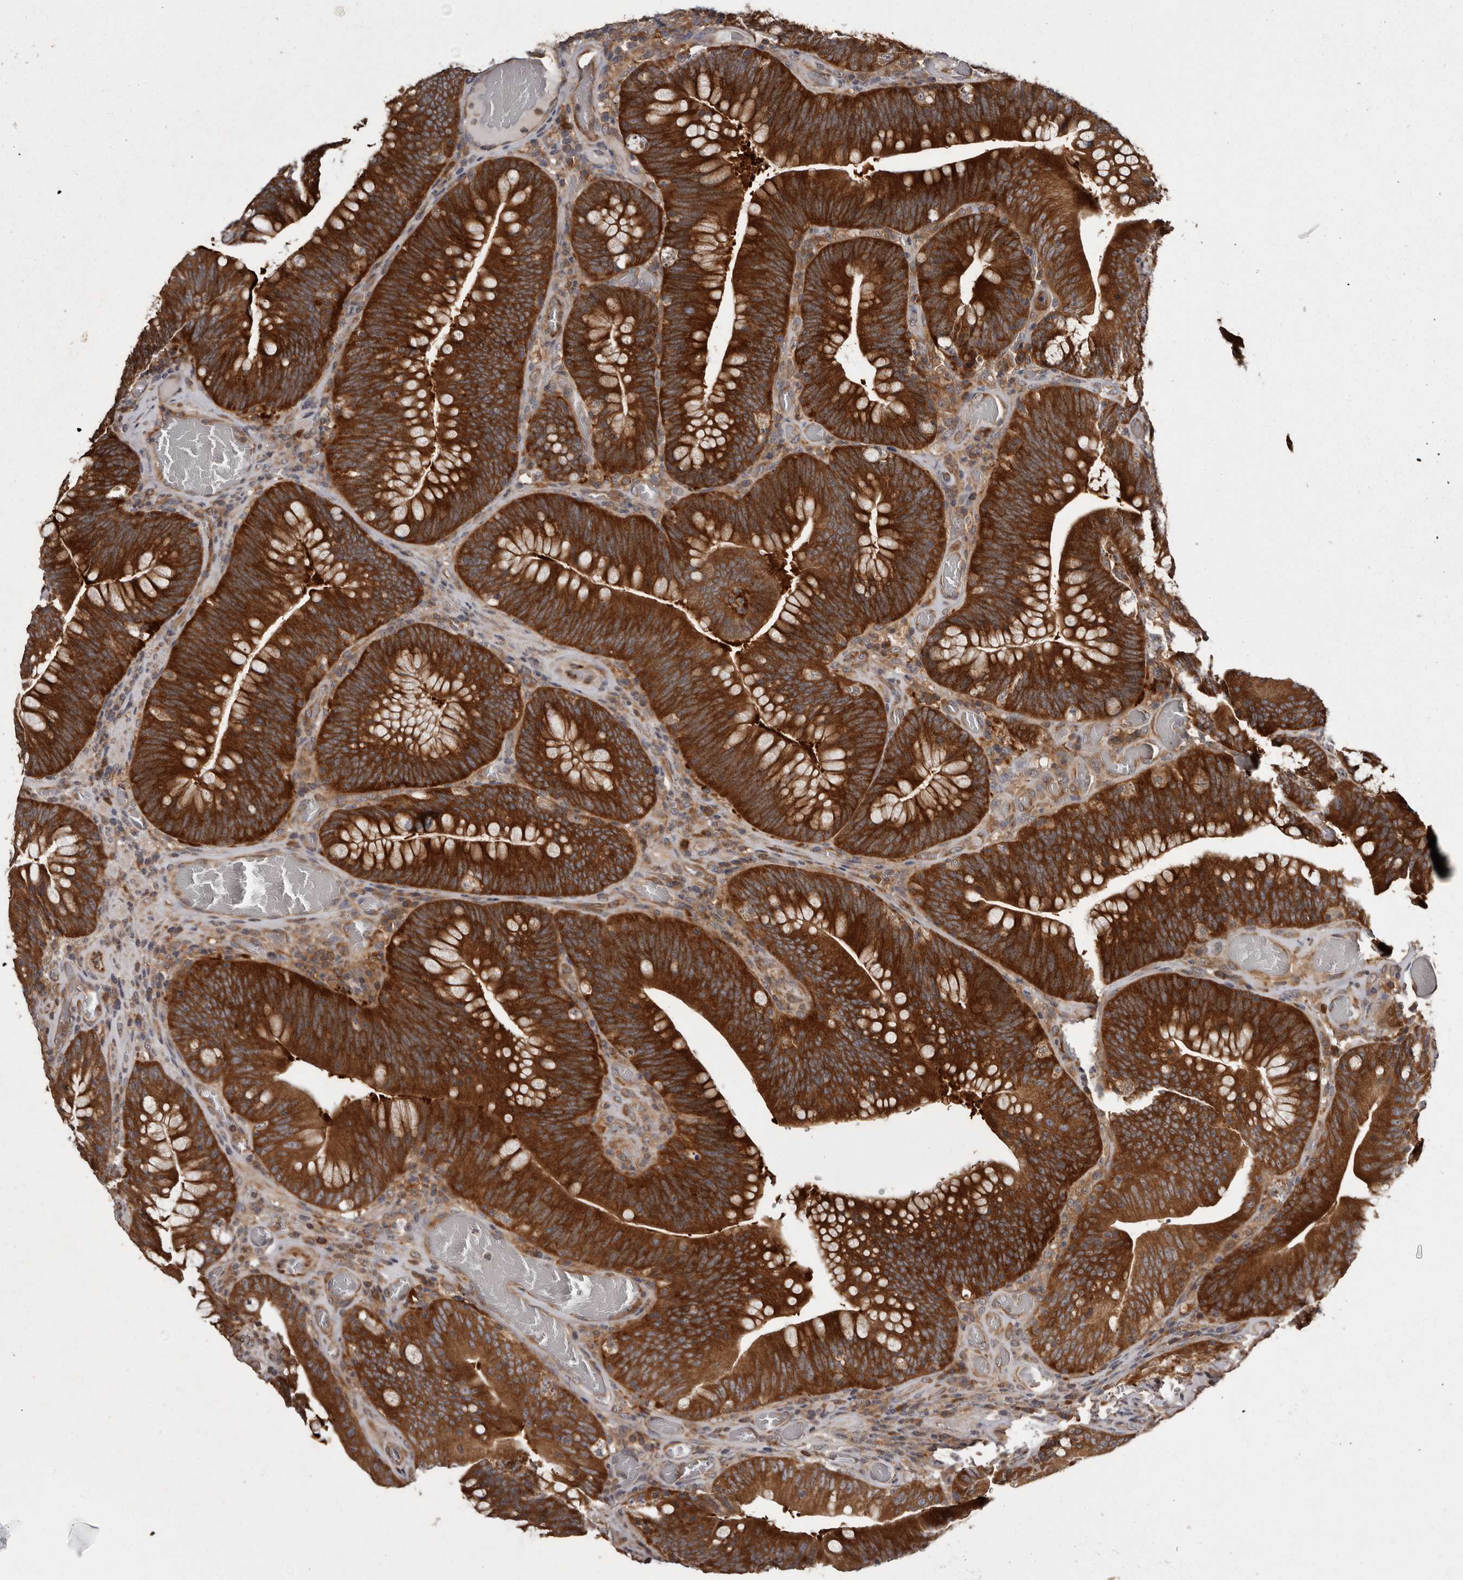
{"staining": {"intensity": "strong", "quantity": ">75%", "location": "cytoplasmic/membranous"}, "tissue": "colorectal cancer", "cell_type": "Tumor cells", "image_type": "cancer", "snomed": [{"axis": "morphology", "description": "Normal tissue, NOS"}, {"axis": "topography", "description": "Colon"}], "caption": "A photomicrograph of human colorectal cancer stained for a protein shows strong cytoplasmic/membranous brown staining in tumor cells. (Stains: DAB in brown, nuclei in blue, Microscopy: brightfield microscopy at high magnification).", "gene": "DARS1", "patient": {"sex": "female", "age": 82}}